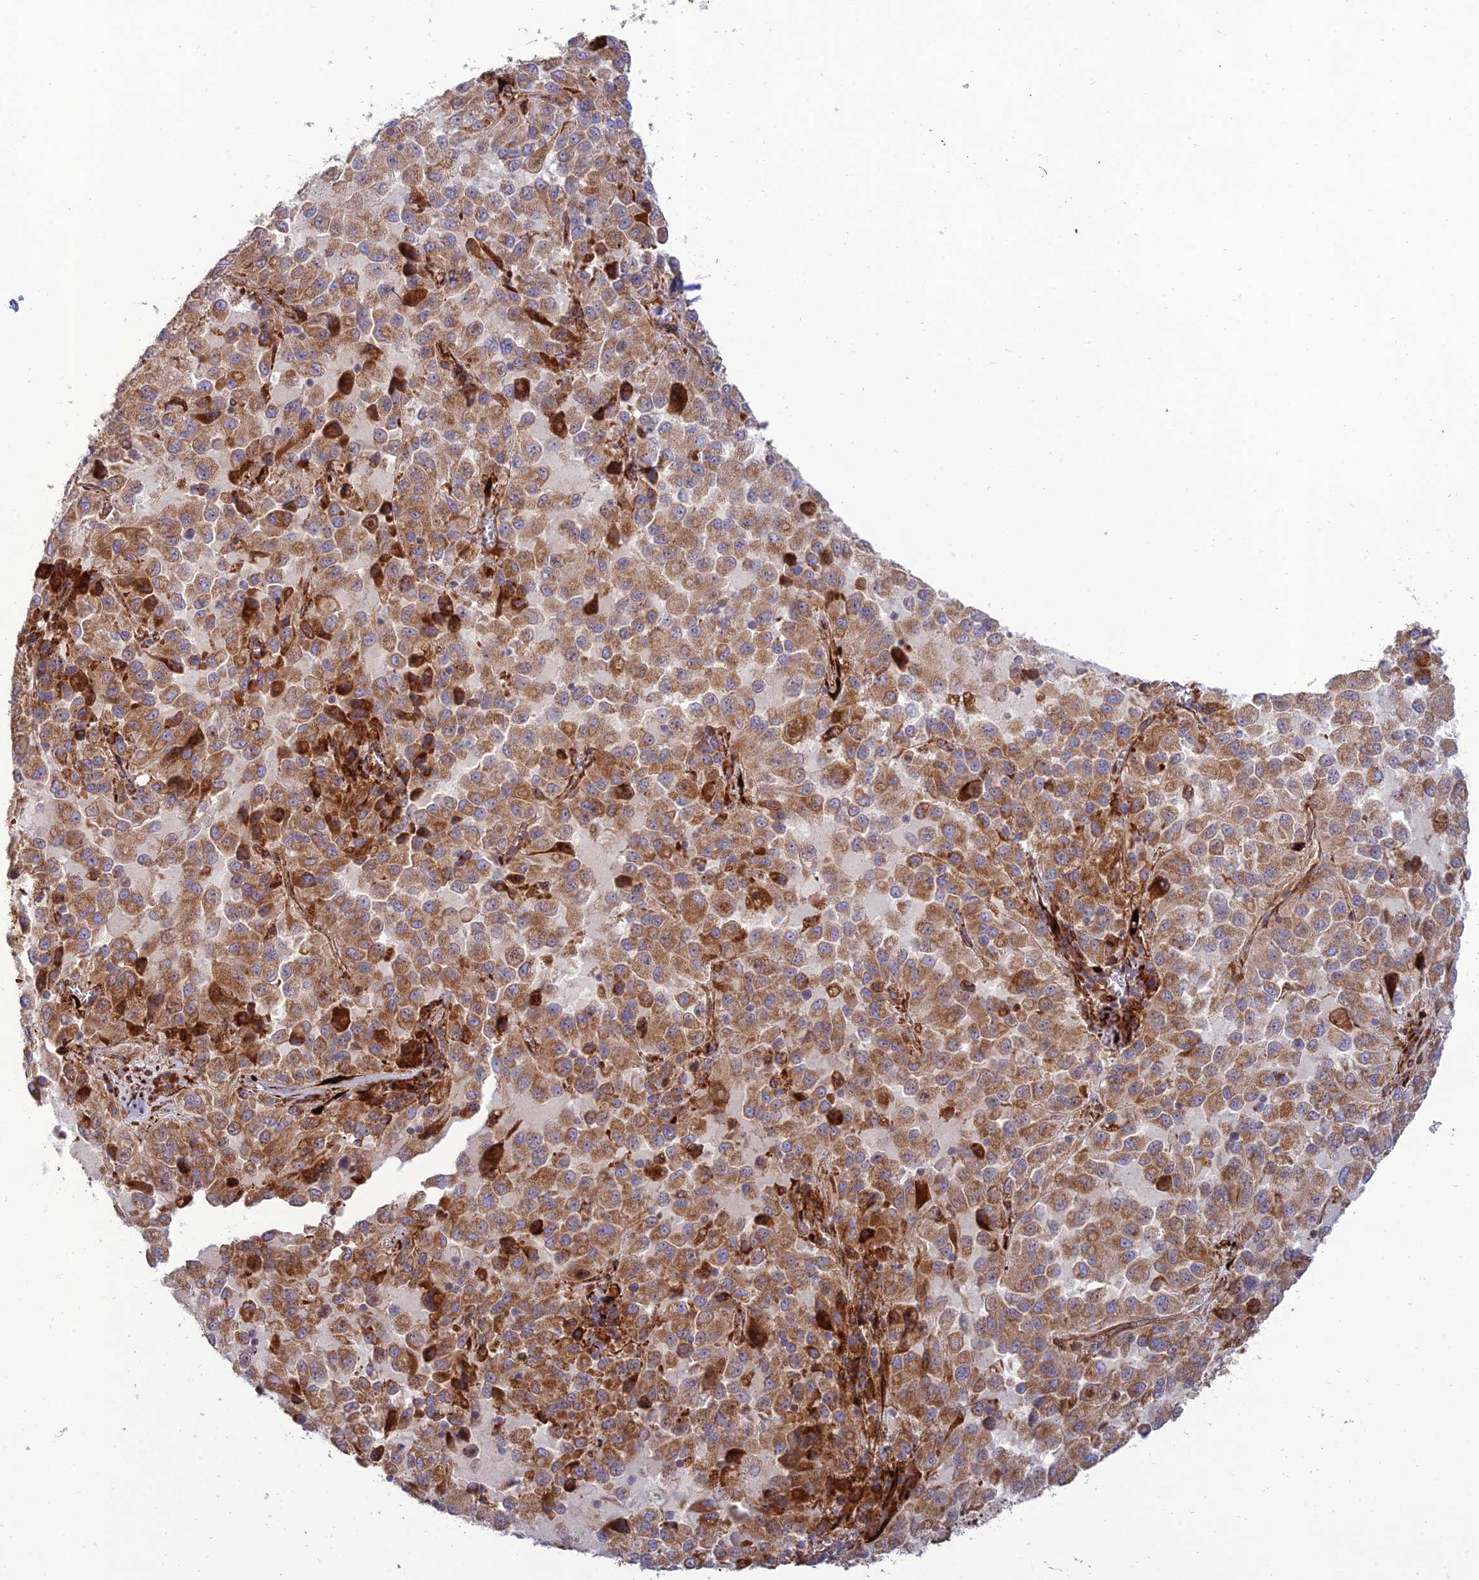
{"staining": {"intensity": "moderate", "quantity": ">75%", "location": "cytoplasmic/membranous"}, "tissue": "melanoma", "cell_type": "Tumor cells", "image_type": "cancer", "snomed": [{"axis": "morphology", "description": "Malignant melanoma, Metastatic site"}, {"axis": "topography", "description": "Lung"}], "caption": "Malignant melanoma (metastatic site) stained for a protein (brown) demonstrates moderate cytoplasmic/membranous positive positivity in approximately >75% of tumor cells.", "gene": "RCN3", "patient": {"sex": "male", "age": 64}}